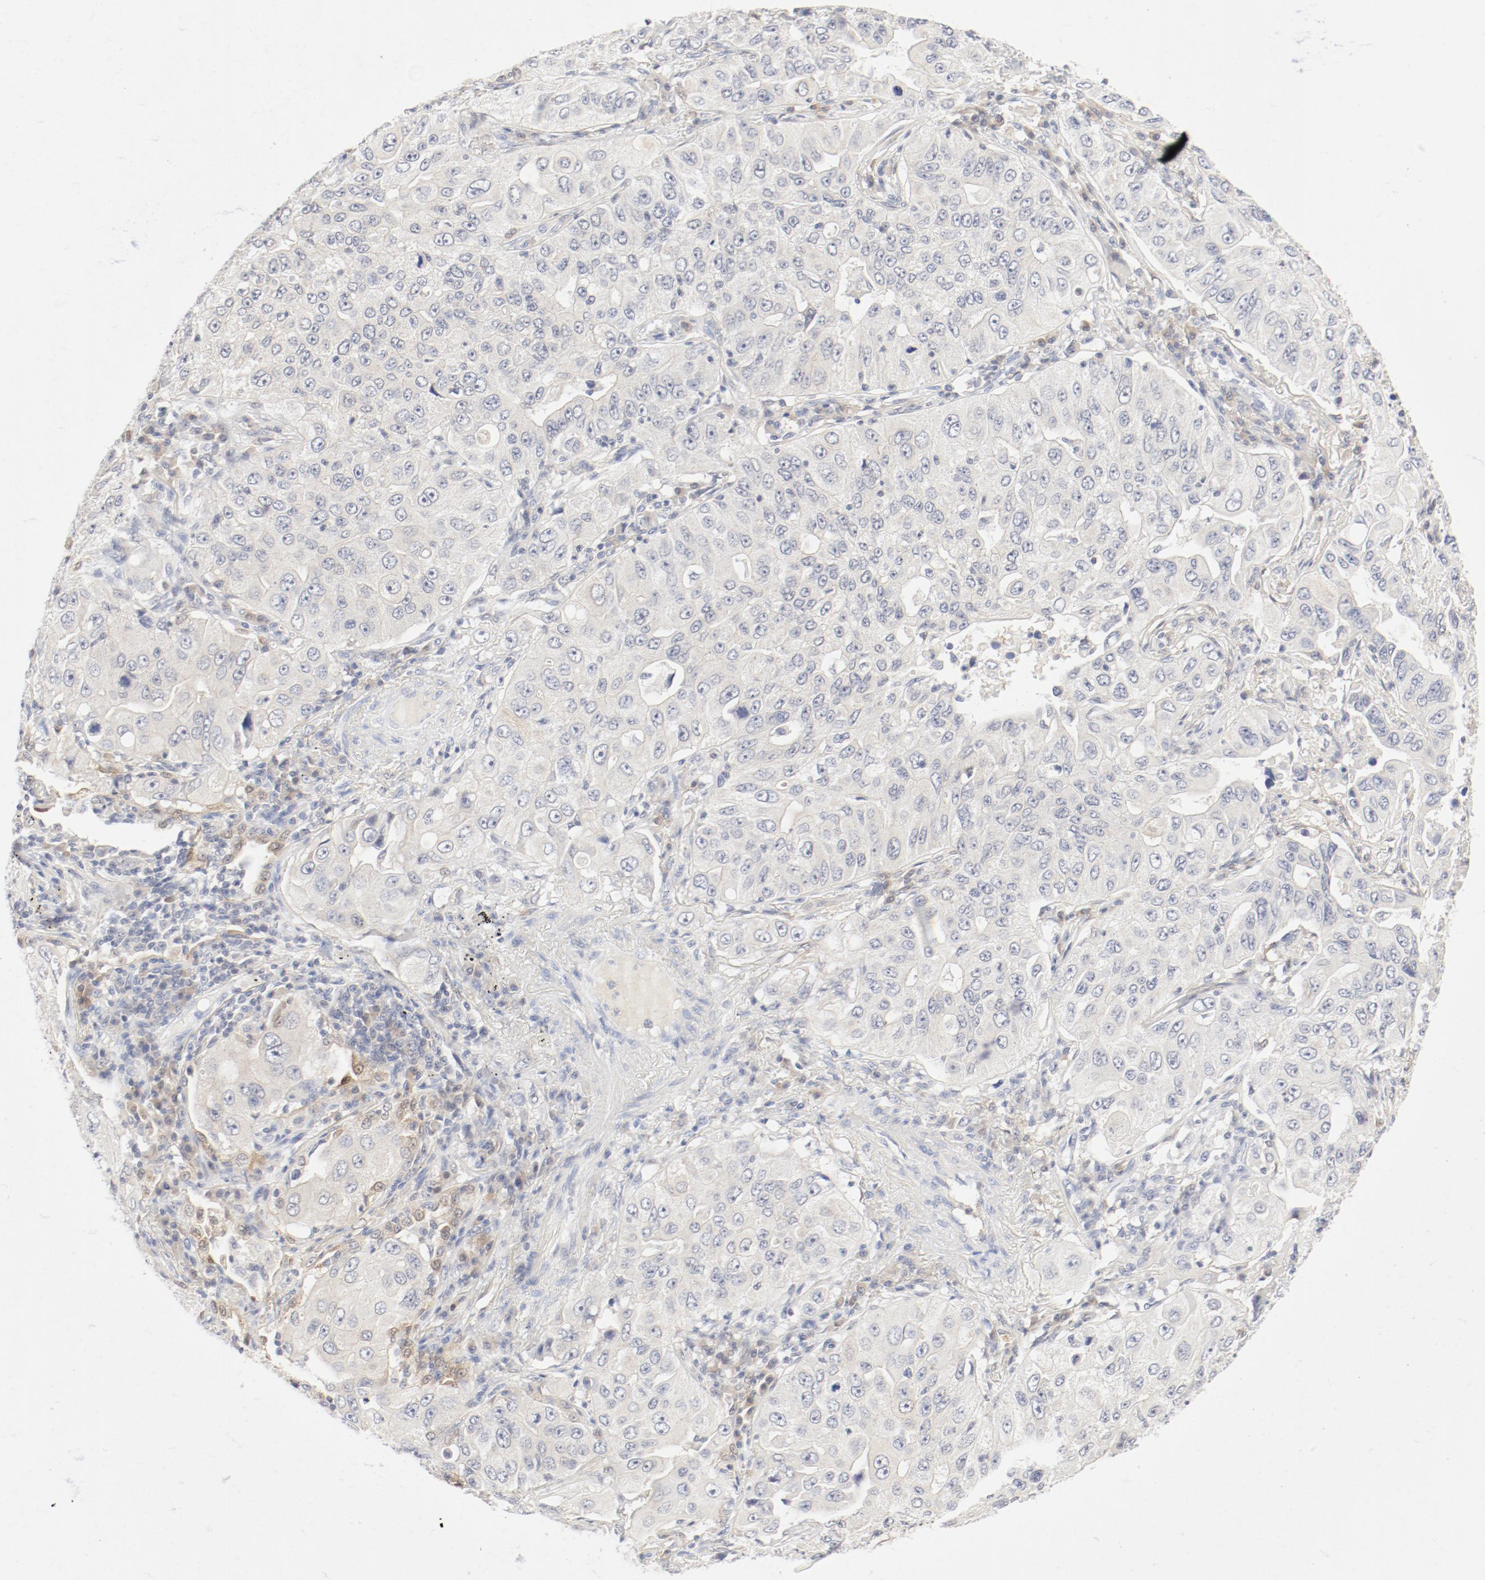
{"staining": {"intensity": "negative", "quantity": "none", "location": "none"}, "tissue": "lung cancer", "cell_type": "Tumor cells", "image_type": "cancer", "snomed": [{"axis": "morphology", "description": "Adenocarcinoma, NOS"}, {"axis": "topography", "description": "Lung"}], "caption": "A high-resolution photomicrograph shows immunohistochemistry (IHC) staining of lung cancer (adenocarcinoma), which demonstrates no significant positivity in tumor cells.", "gene": "PGM1", "patient": {"sex": "male", "age": 84}}